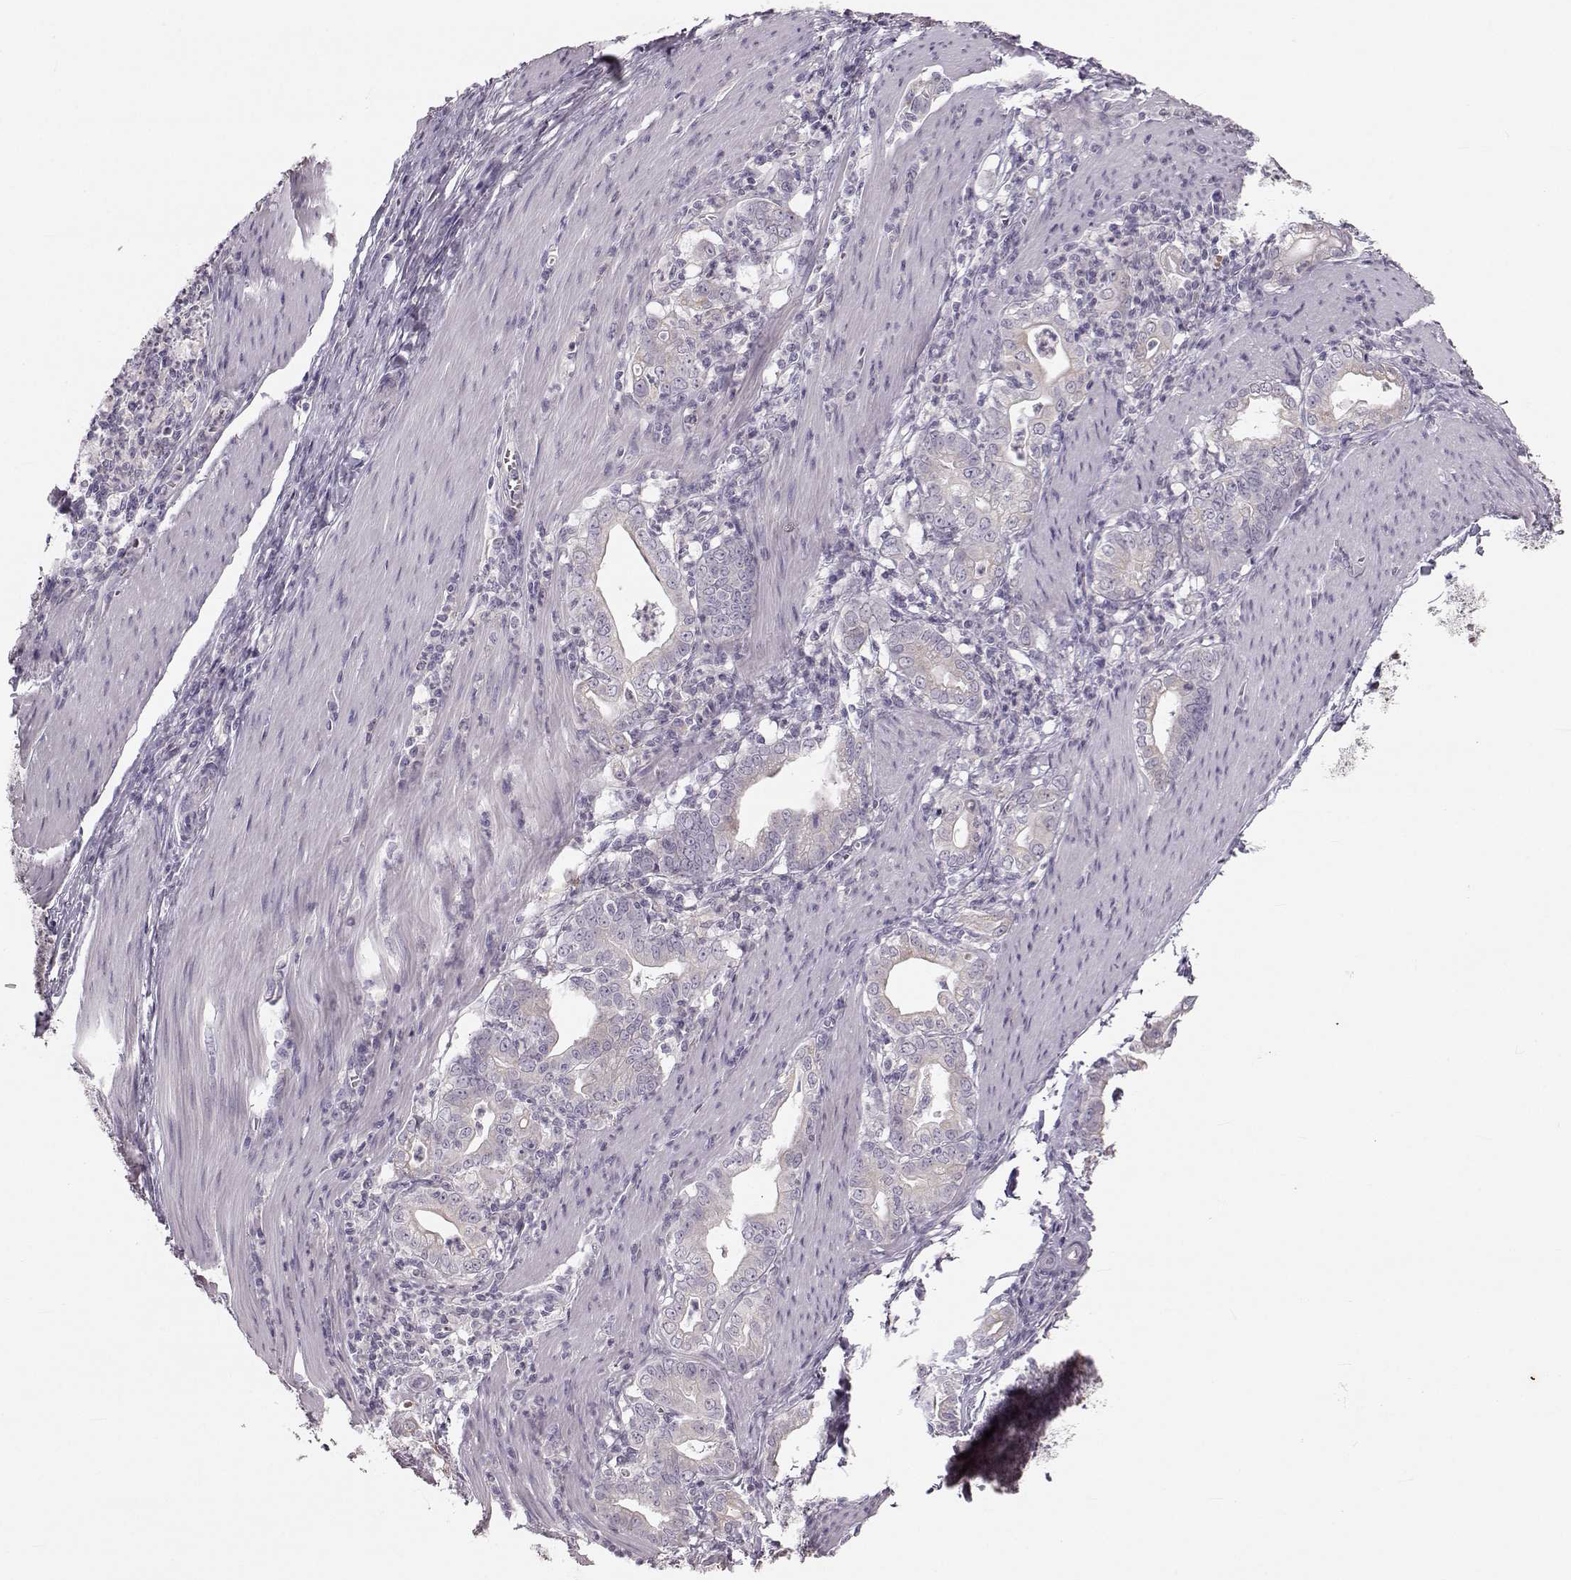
{"staining": {"intensity": "negative", "quantity": "none", "location": "none"}, "tissue": "stomach cancer", "cell_type": "Tumor cells", "image_type": "cancer", "snomed": [{"axis": "morphology", "description": "Adenocarcinoma, NOS"}, {"axis": "topography", "description": "Stomach, upper"}], "caption": "High magnification brightfield microscopy of adenocarcinoma (stomach) stained with DAB (brown) and counterstained with hematoxylin (blue): tumor cells show no significant staining.", "gene": "RUNDC3A", "patient": {"sex": "female", "age": 79}}